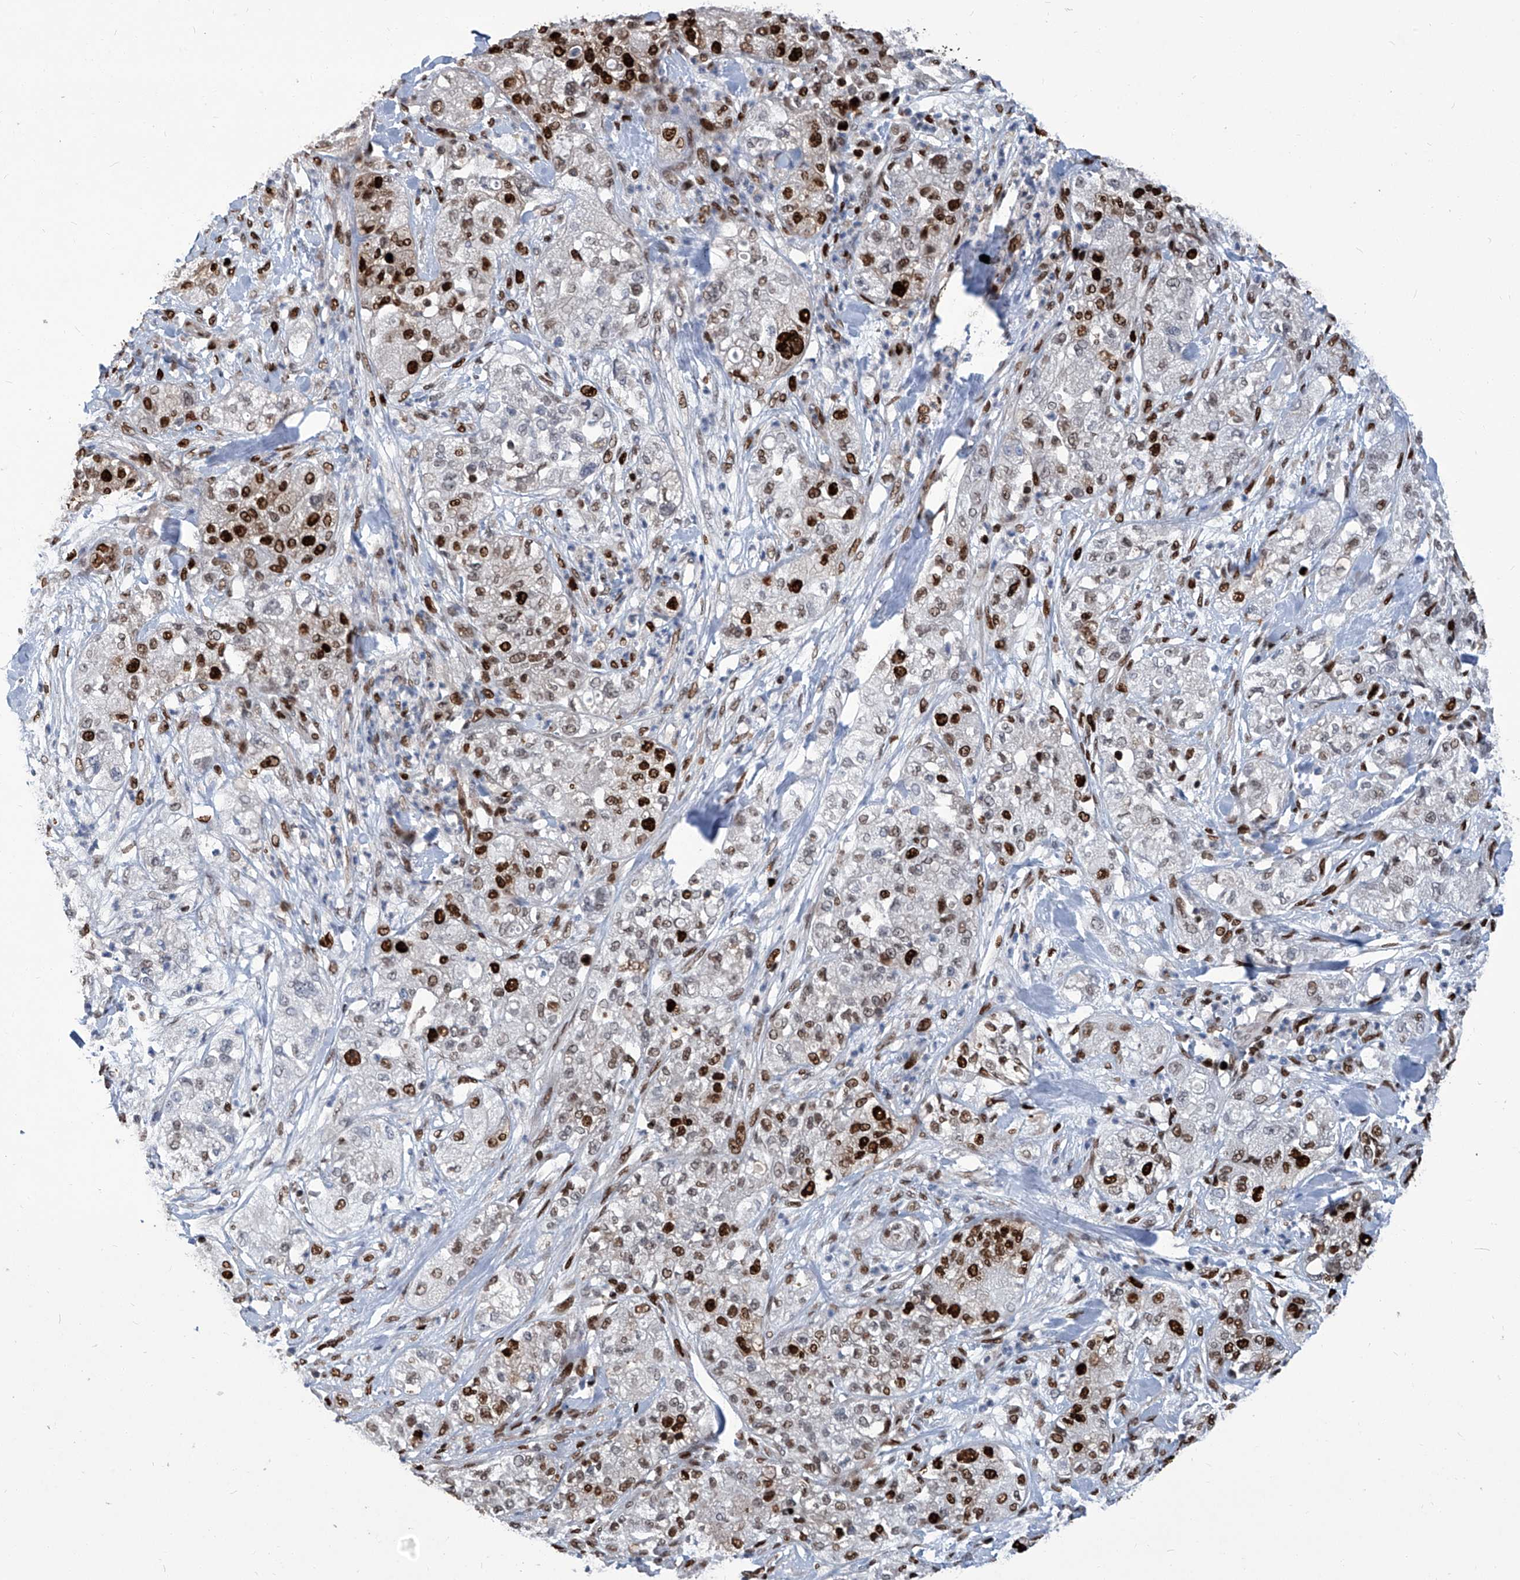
{"staining": {"intensity": "strong", "quantity": "25%-75%", "location": "nuclear"}, "tissue": "pancreatic cancer", "cell_type": "Tumor cells", "image_type": "cancer", "snomed": [{"axis": "morphology", "description": "Adenocarcinoma, NOS"}, {"axis": "topography", "description": "Pancreas"}], "caption": "This photomicrograph exhibits IHC staining of adenocarcinoma (pancreatic), with high strong nuclear positivity in approximately 25%-75% of tumor cells.", "gene": "PCNA", "patient": {"sex": "female", "age": 78}}